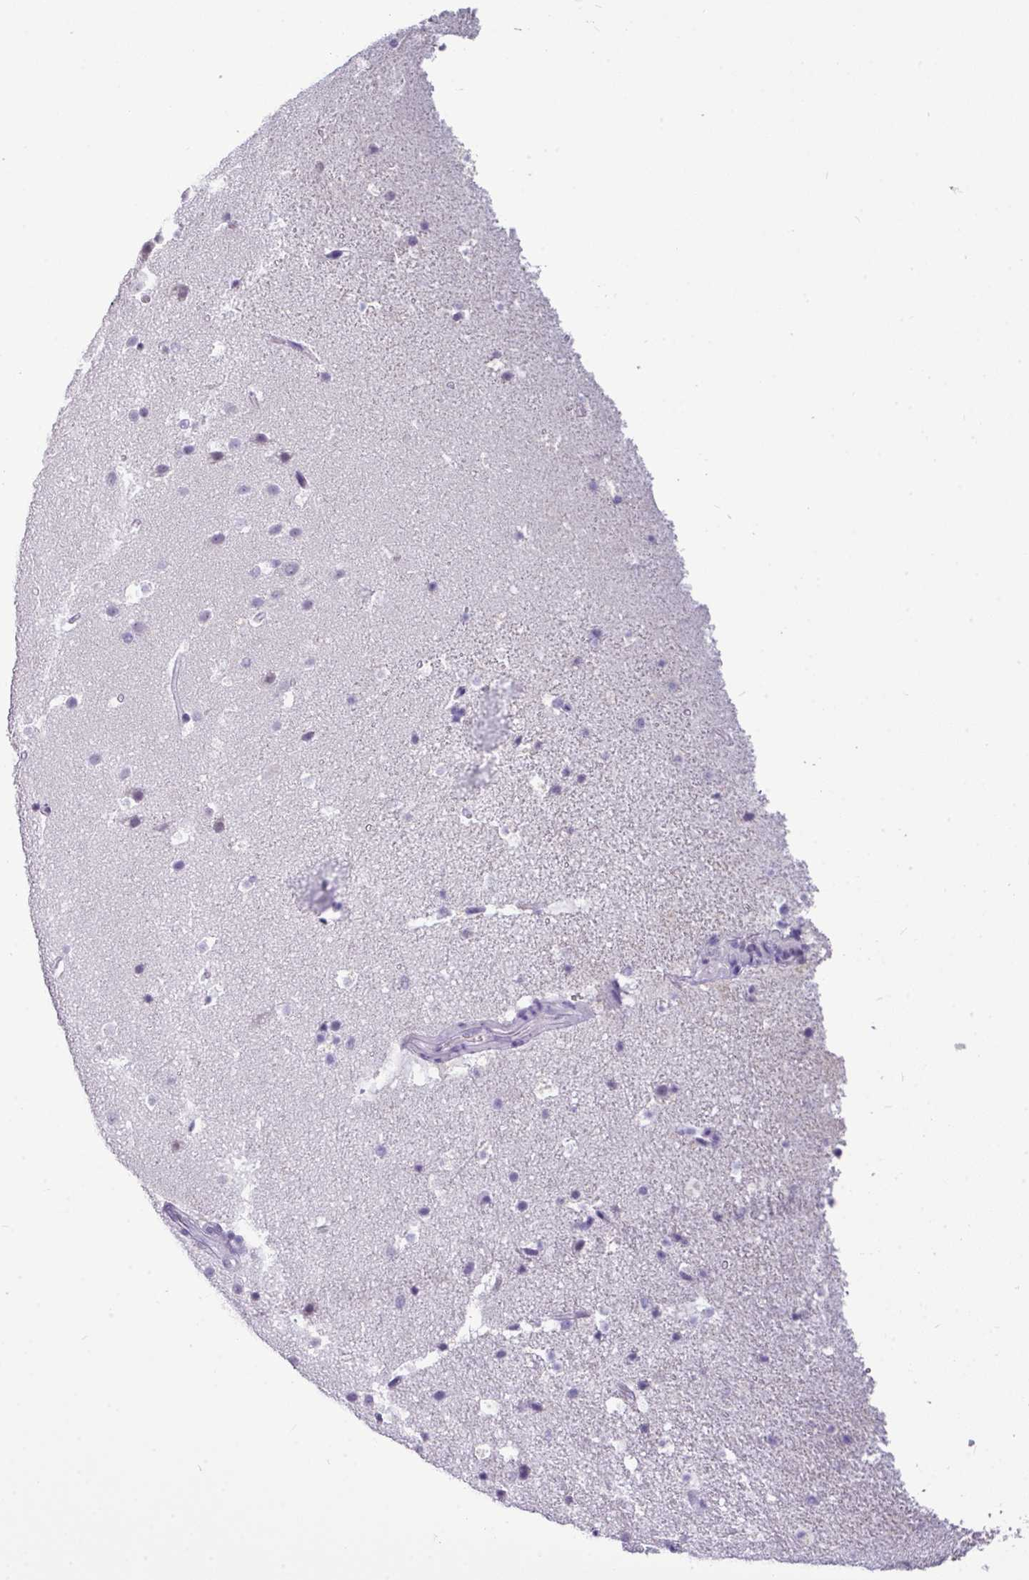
{"staining": {"intensity": "negative", "quantity": "none", "location": "none"}, "tissue": "hippocampus", "cell_type": "Glial cells", "image_type": "normal", "snomed": [{"axis": "morphology", "description": "Normal tissue, NOS"}, {"axis": "topography", "description": "Hippocampus"}], "caption": "Histopathology image shows no significant protein positivity in glial cells of normal hippocampus. (DAB immunohistochemistry (IHC) visualized using brightfield microscopy, high magnification).", "gene": "TMEM91", "patient": {"sex": "male", "age": 37}}